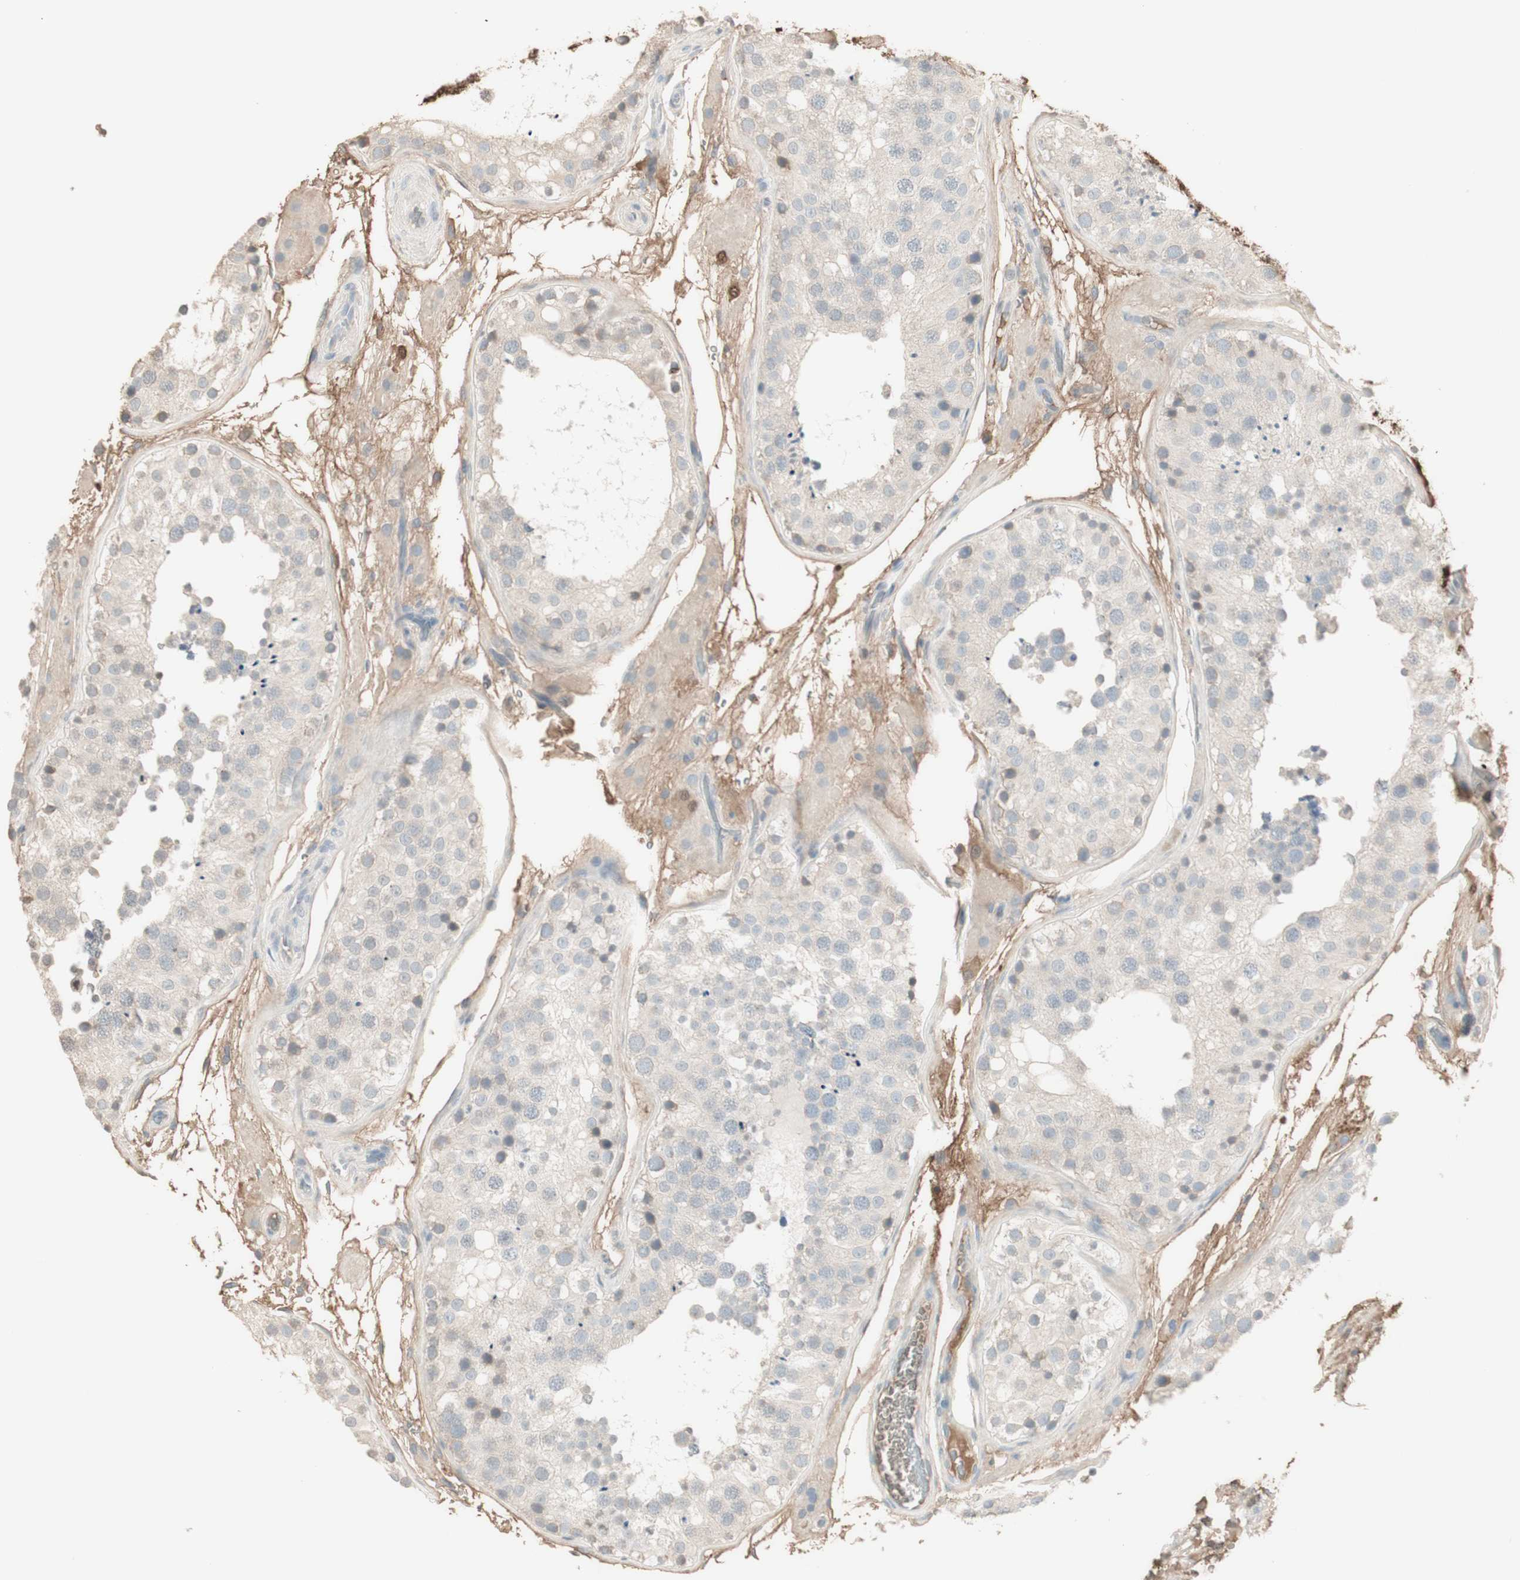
{"staining": {"intensity": "negative", "quantity": "none", "location": "none"}, "tissue": "testis", "cell_type": "Cells in seminiferous ducts", "image_type": "normal", "snomed": [{"axis": "morphology", "description": "Normal tissue, NOS"}, {"axis": "topography", "description": "Testis"}], "caption": "A micrograph of human testis is negative for staining in cells in seminiferous ducts. Nuclei are stained in blue.", "gene": "IFNG", "patient": {"sex": "male", "age": 26}}